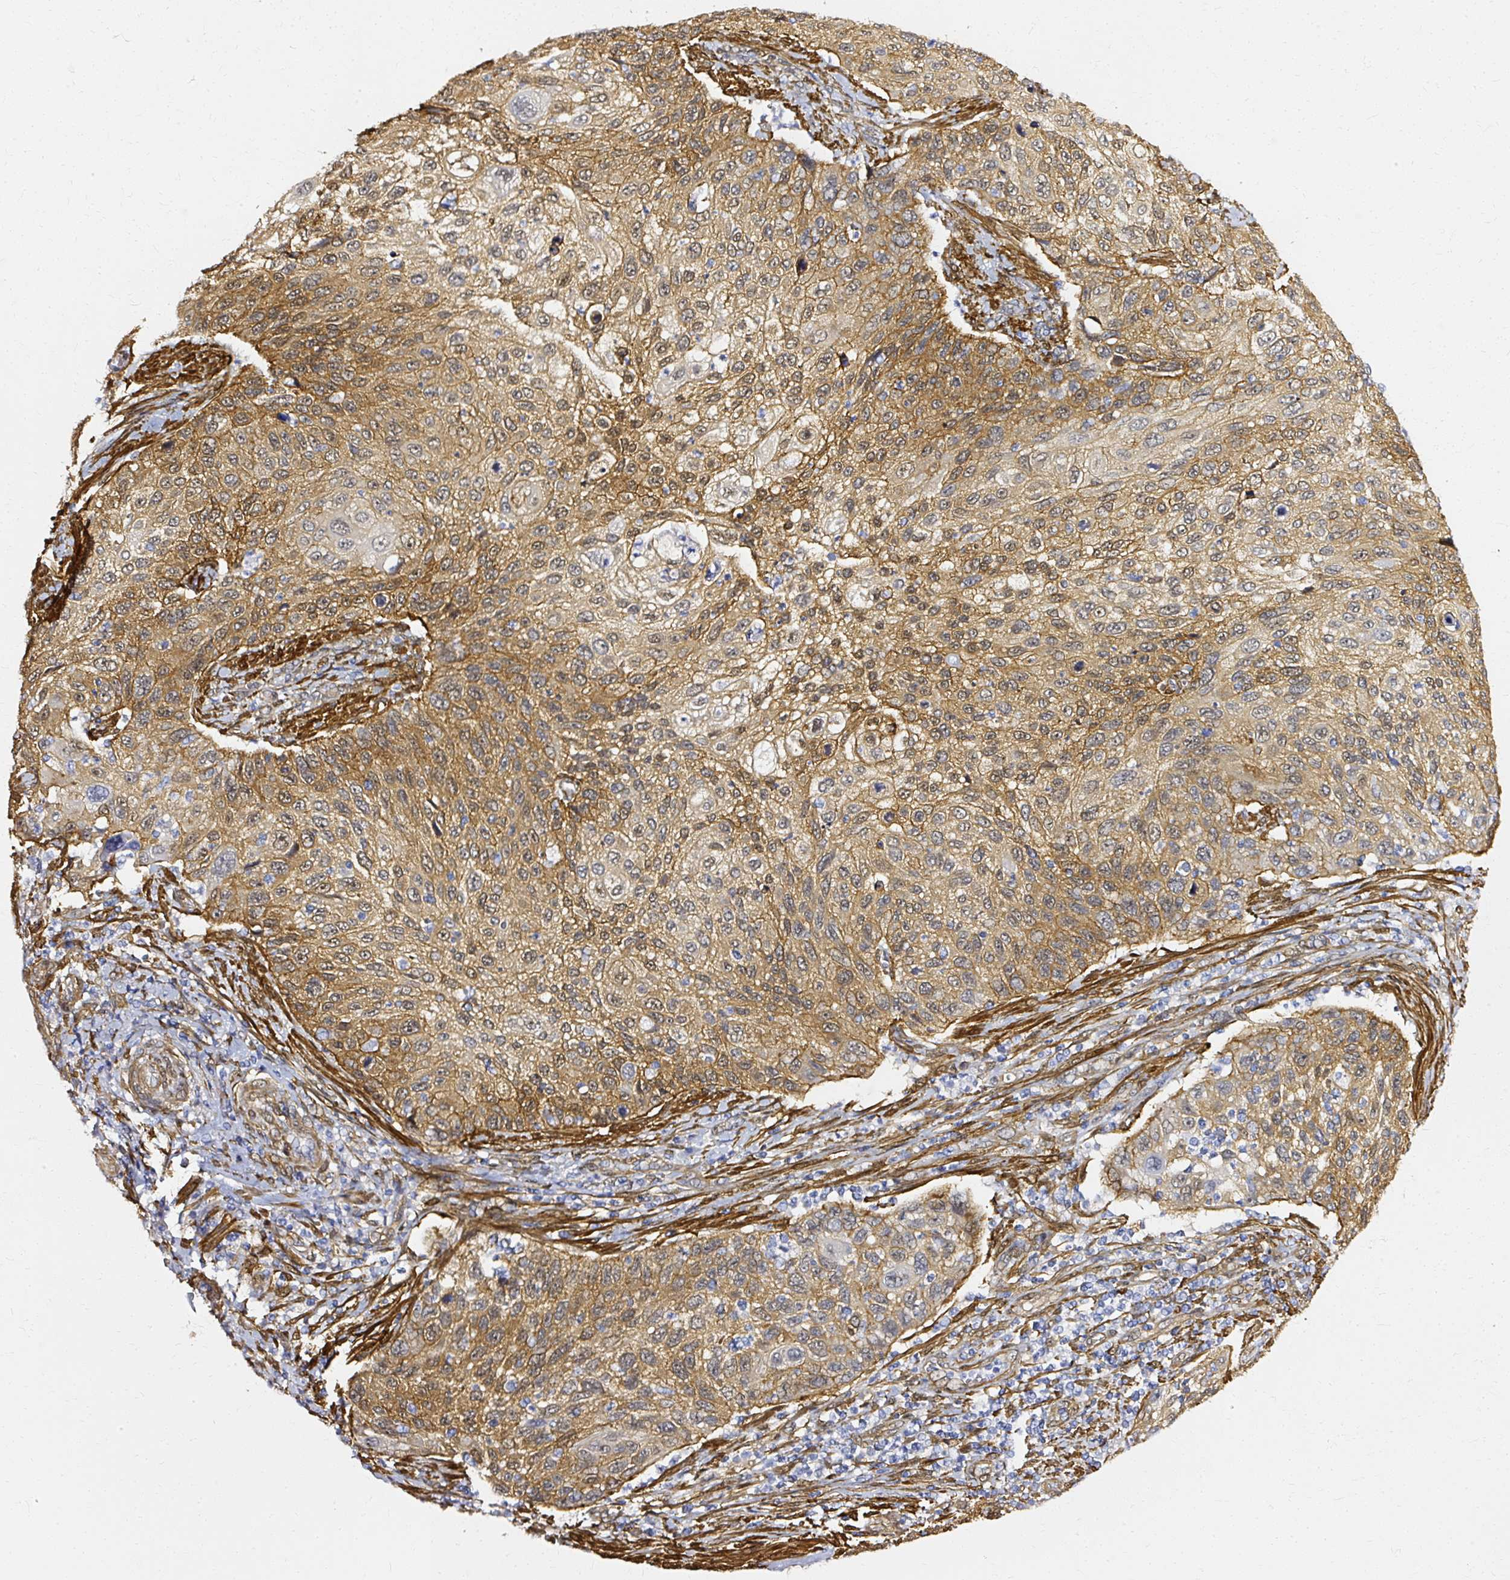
{"staining": {"intensity": "moderate", "quantity": ">75%", "location": "cytoplasmic/membranous,nuclear"}, "tissue": "cervical cancer", "cell_type": "Tumor cells", "image_type": "cancer", "snomed": [{"axis": "morphology", "description": "Squamous cell carcinoma, NOS"}, {"axis": "topography", "description": "Cervix"}], "caption": "Cervical cancer (squamous cell carcinoma) tissue reveals moderate cytoplasmic/membranous and nuclear positivity in about >75% of tumor cells, visualized by immunohistochemistry.", "gene": "CNN3", "patient": {"sex": "female", "age": 70}}